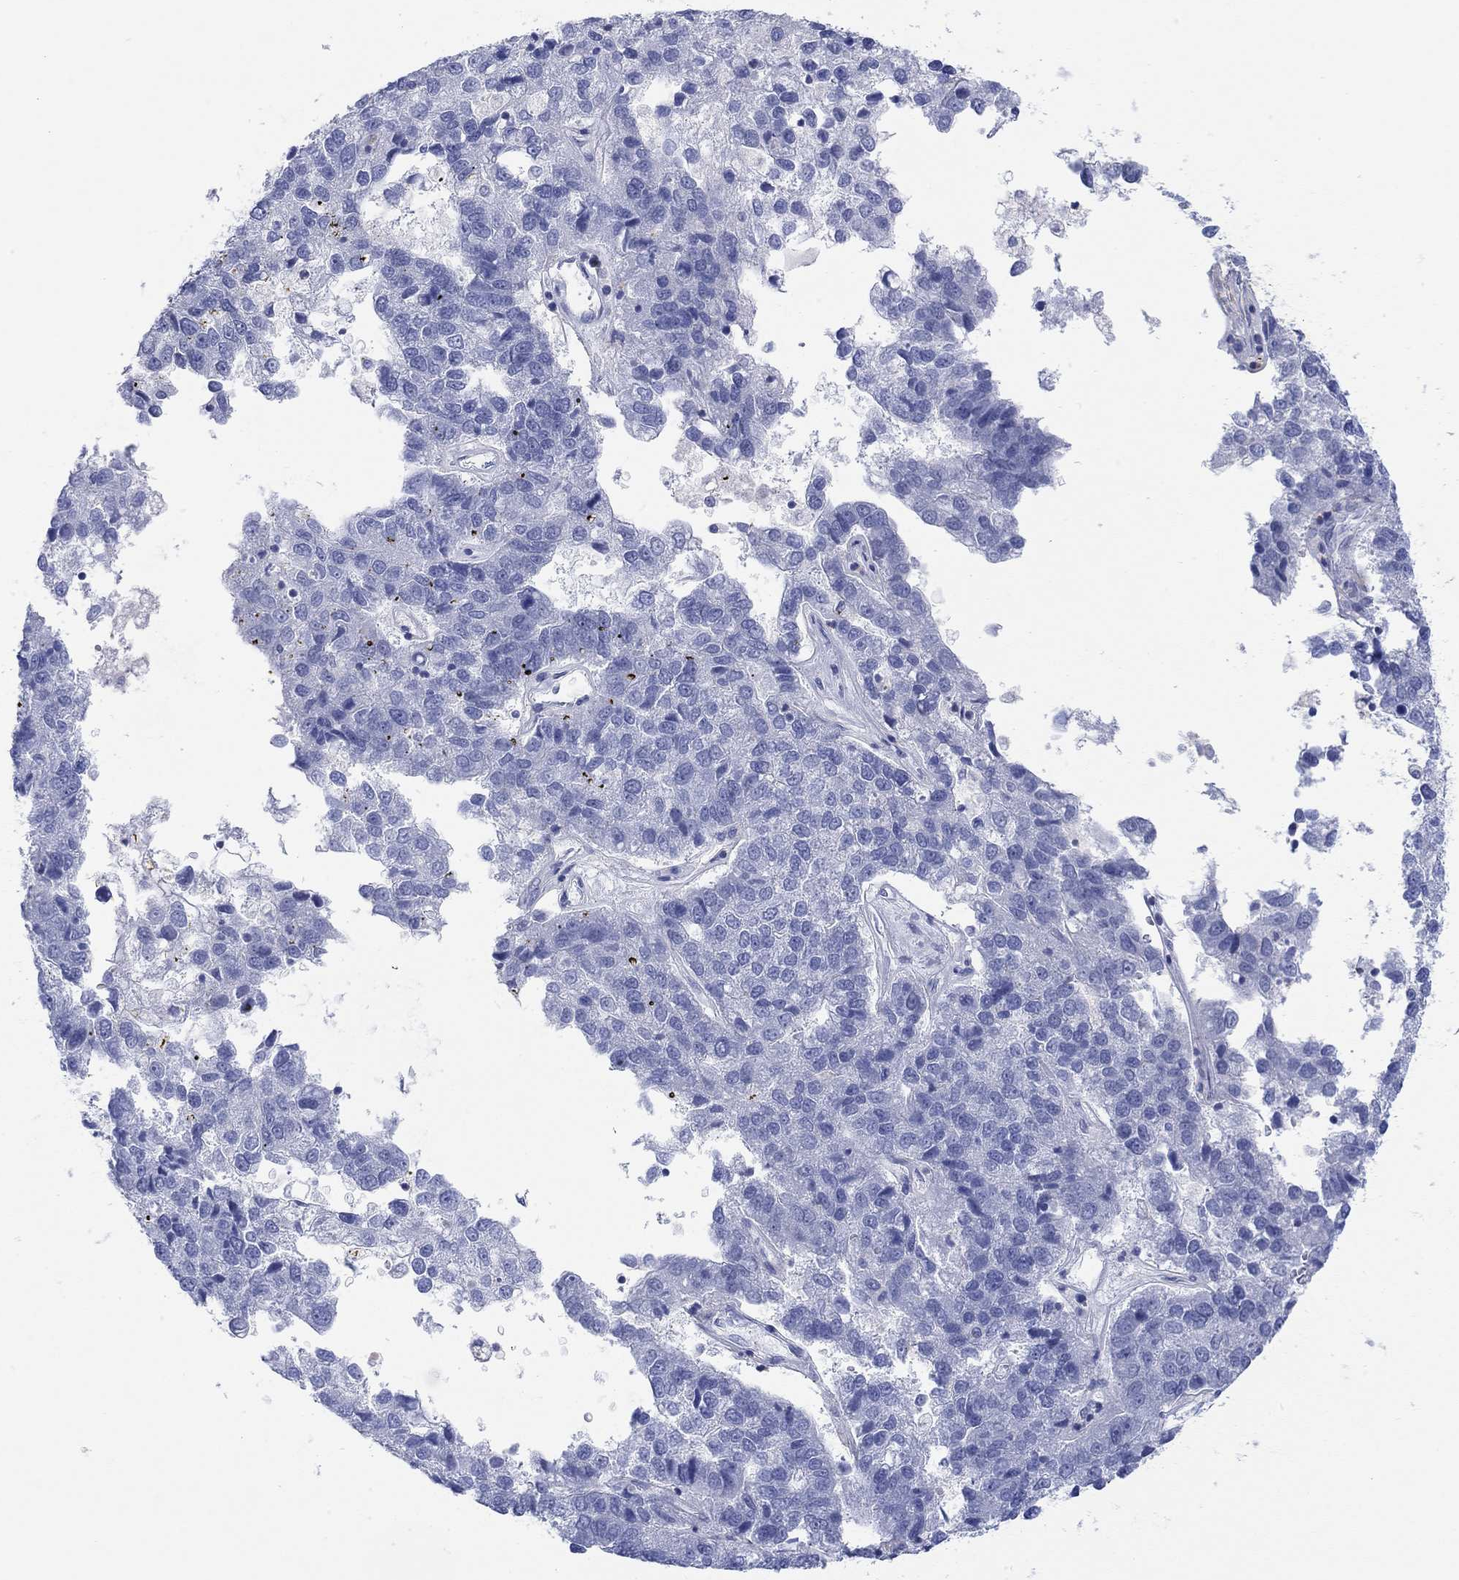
{"staining": {"intensity": "negative", "quantity": "none", "location": "none"}, "tissue": "pancreatic cancer", "cell_type": "Tumor cells", "image_type": "cancer", "snomed": [{"axis": "morphology", "description": "Adenocarcinoma, NOS"}, {"axis": "topography", "description": "Pancreas"}], "caption": "Adenocarcinoma (pancreatic) stained for a protein using immunohistochemistry exhibits no positivity tumor cells.", "gene": "PPIL6", "patient": {"sex": "female", "age": 61}}